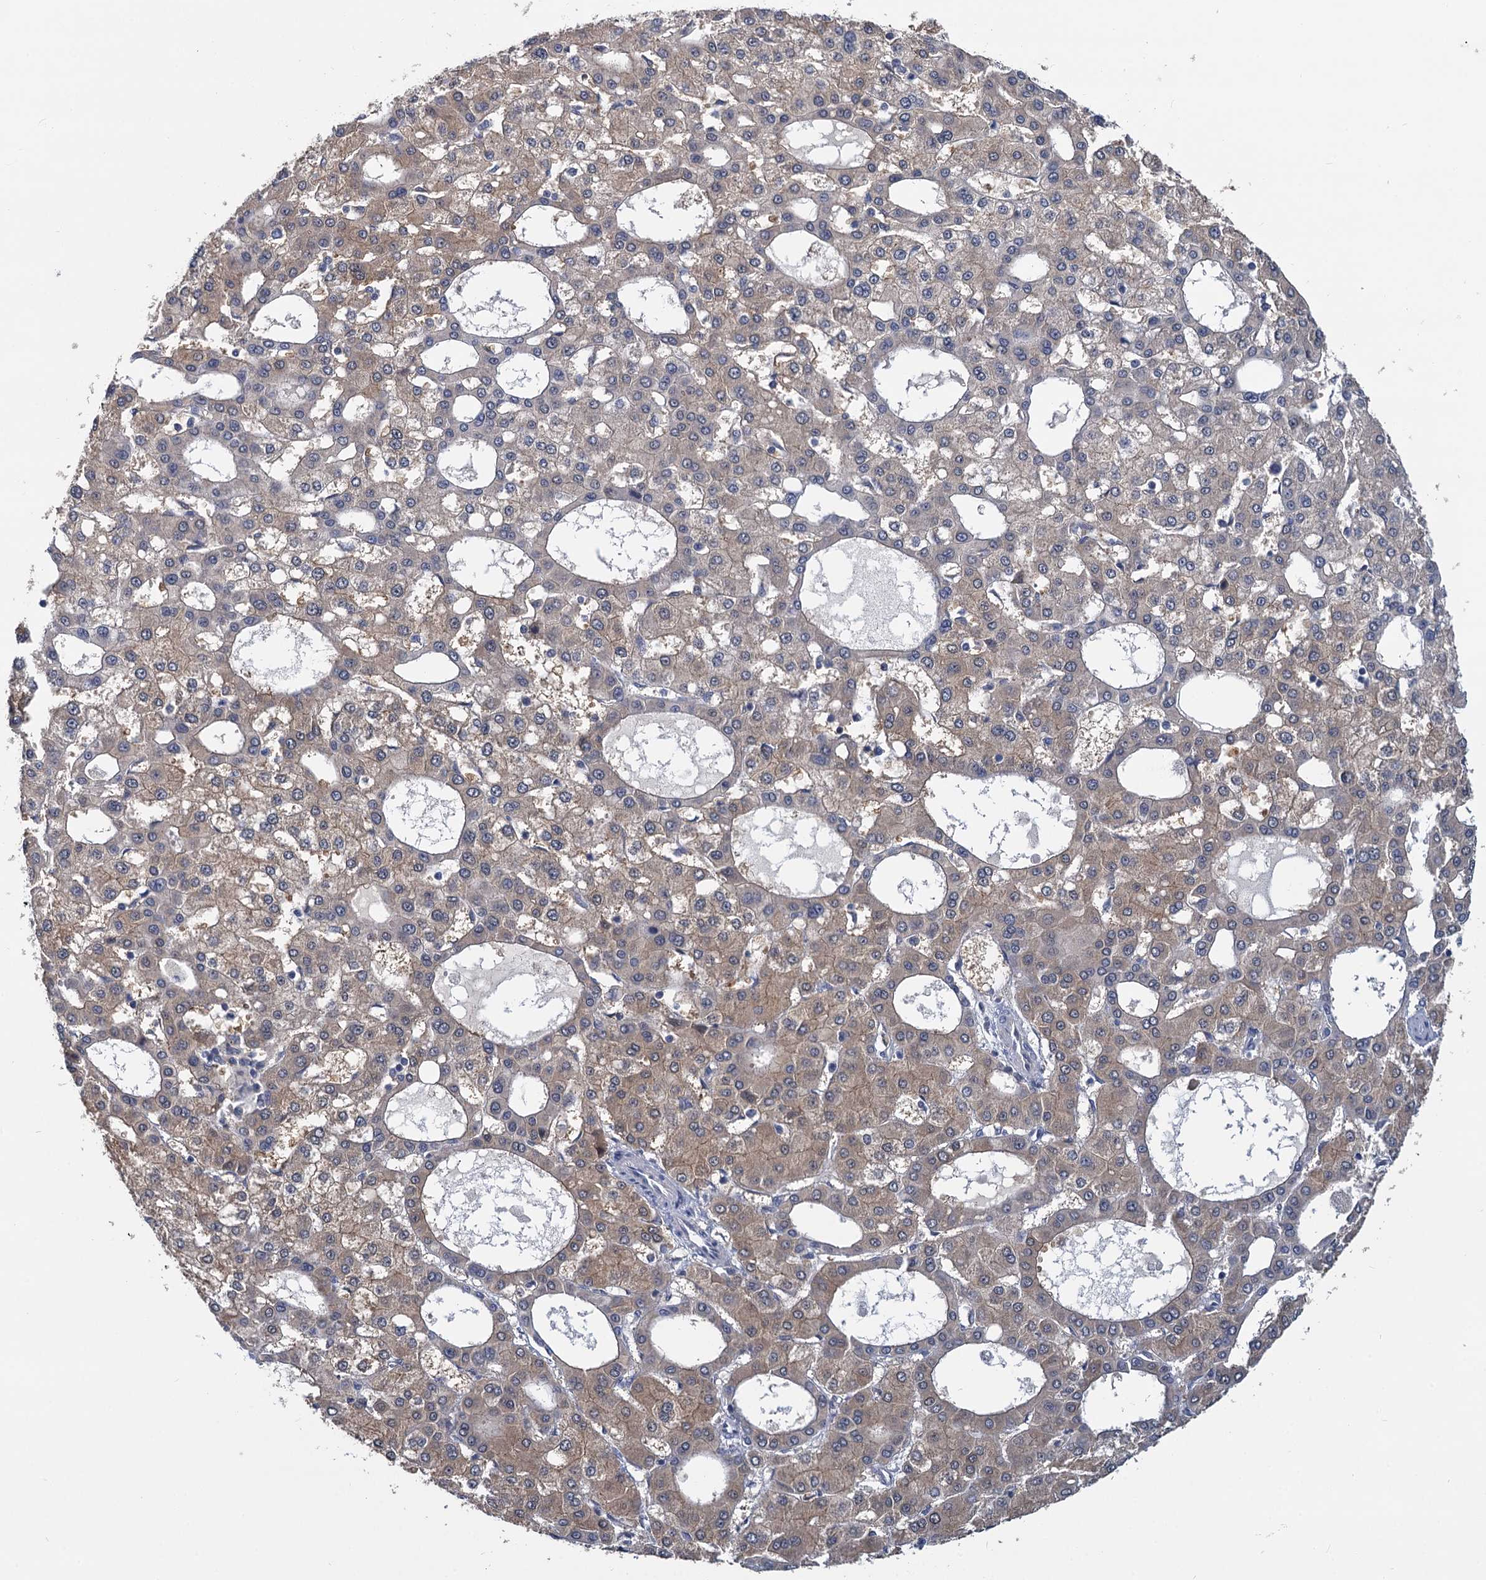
{"staining": {"intensity": "moderate", "quantity": "25%-75%", "location": "cytoplasmic/membranous"}, "tissue": "liver cancer", "cell_type": "Tumor cells", "image_type": "cancer", "snomed": [{"axis": "morphology", "description": "Carcinoma, Hepatocellular, NOS"}, {"axis": "topography", "description": "Liver"}], "caption": "Immunohistochemistry (IHC) photomicrograph of neoplastic tissue: human liver hepatocellular carcinoma stained using immunohistochemistry (IHC) displays medium levels of moderate protein expression localized specifically in the cytoplasmic/membranous of tumor cells, appearing as a cytoplasmic/membranous brown color.", "gene": "ANKRD42", "patient": {"sex": "male", "age": 47}}